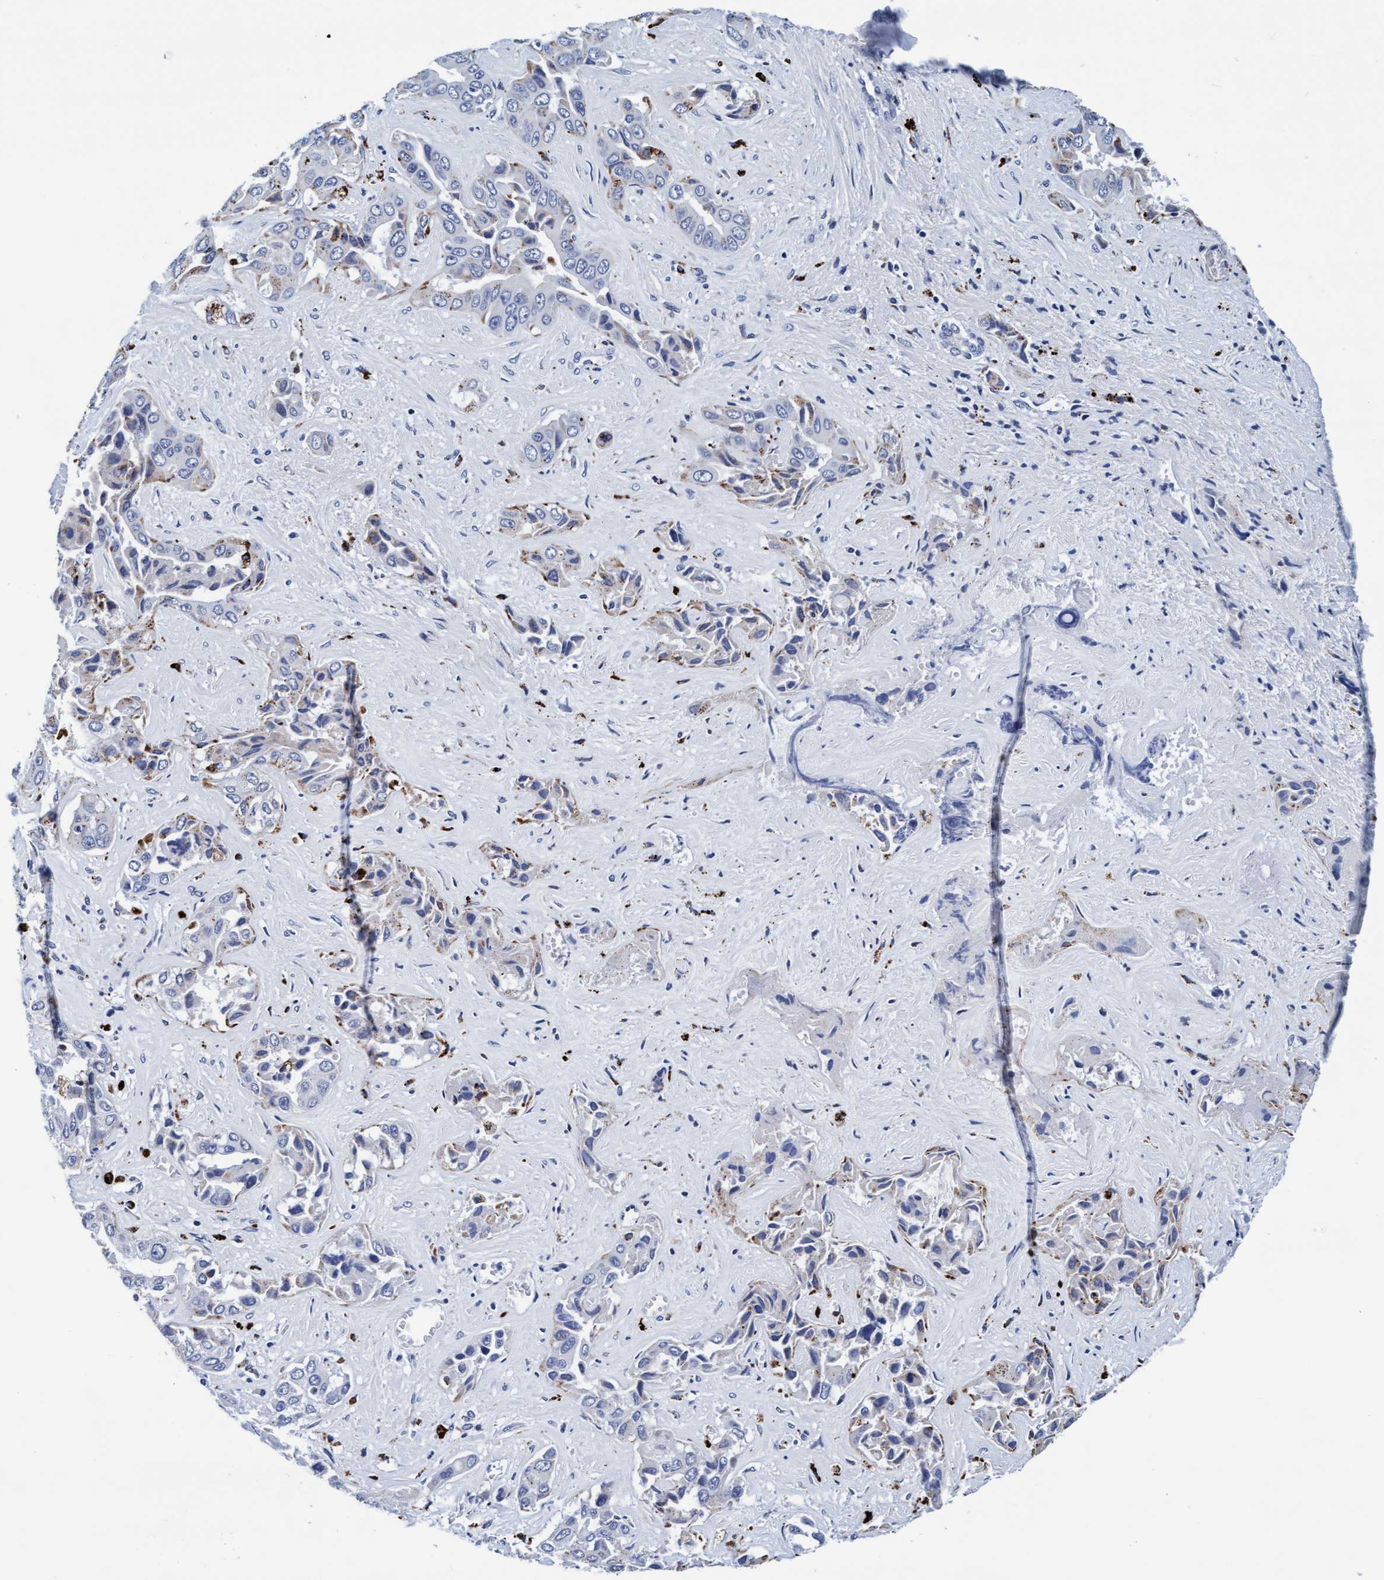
{"staining": {"intensity": "moderate", "quantity": "<25%", "location": "cytoplasmic/membranous"}, "tissue": "liver cancer", "cell_type": "Tumor cells", "image_type": "cancer", "snomed": [{"axis": "morphology", "description": "Cholangiocarcinoma"}, {"axis": "topography", "description": "Liver"}], "caption": "Liver cholangiocarcinoma stained with a brown dye shows moderate cytoplasmic/membranous positive expression in approximately <25% of tumor cells.", "gene": "ARSG", "patient": {"sex": "female", "age": 52}}